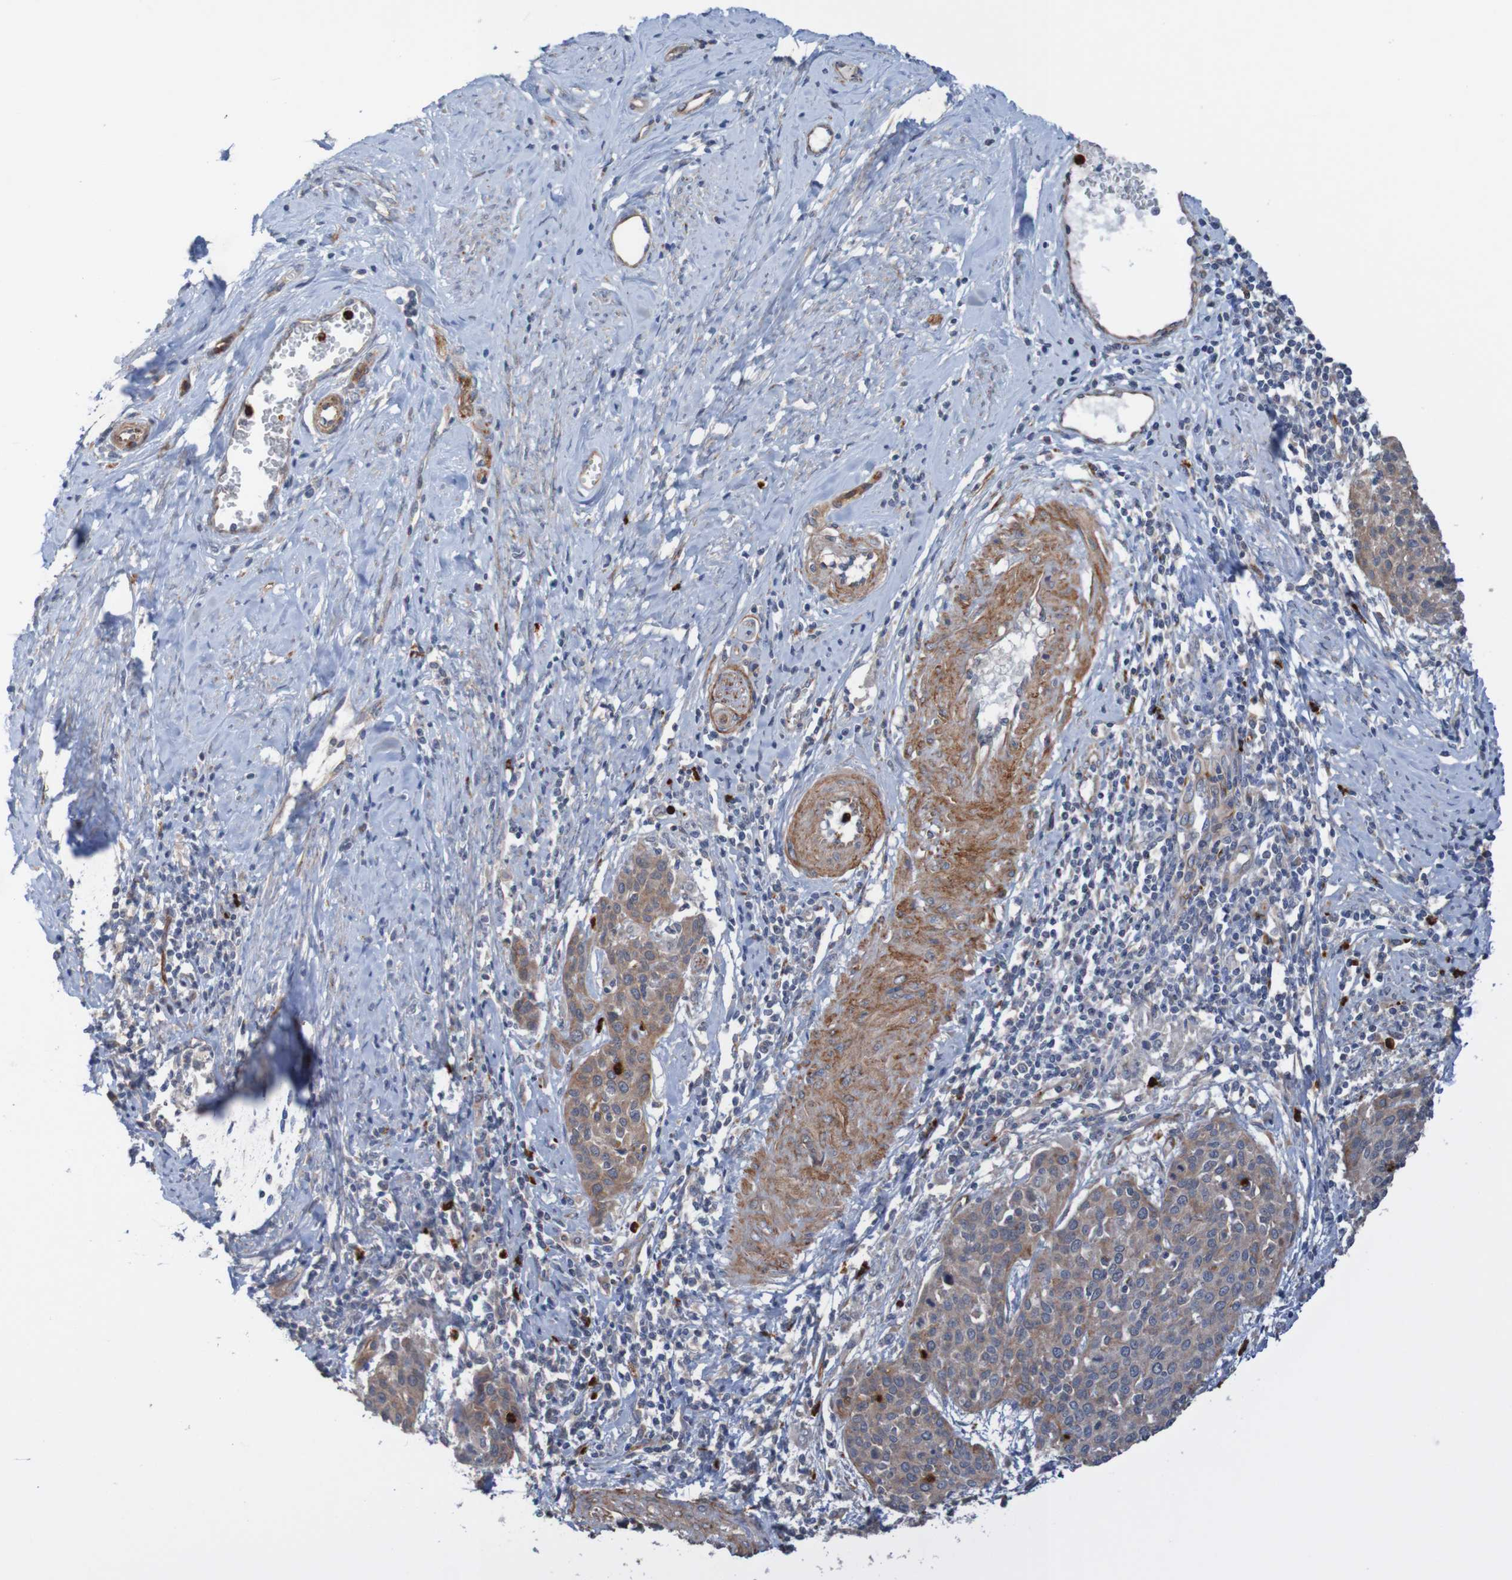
{"staining": {"intensity": "moderate", "quantity": ">75%", "location": "cytoplasmic/membranous"}, "tissue": "cervical cancer", "cell_type": "Tumor cells", "image_type": "cancer", "snomed": [{"axis": "morphology", "description": "Squamous cell carcinoma, NOS"}, {"axis": "topography", "description": "Cervix"}], "caption": "A medium amount of moderate cytoplasmic/membranous expression is seen in about >75% of tumor cells in squamous cell carcinoma (cervical) tissue. The staining was performed using DAB (3,3'-diaminobenzidine) to visualize the protein expression in brown, while the nuclei were stained in blue with hematoxylin (Magnification: 20x).", "gene": "ST8SIA6", "patient": {"sex": "female", "age": 38}}